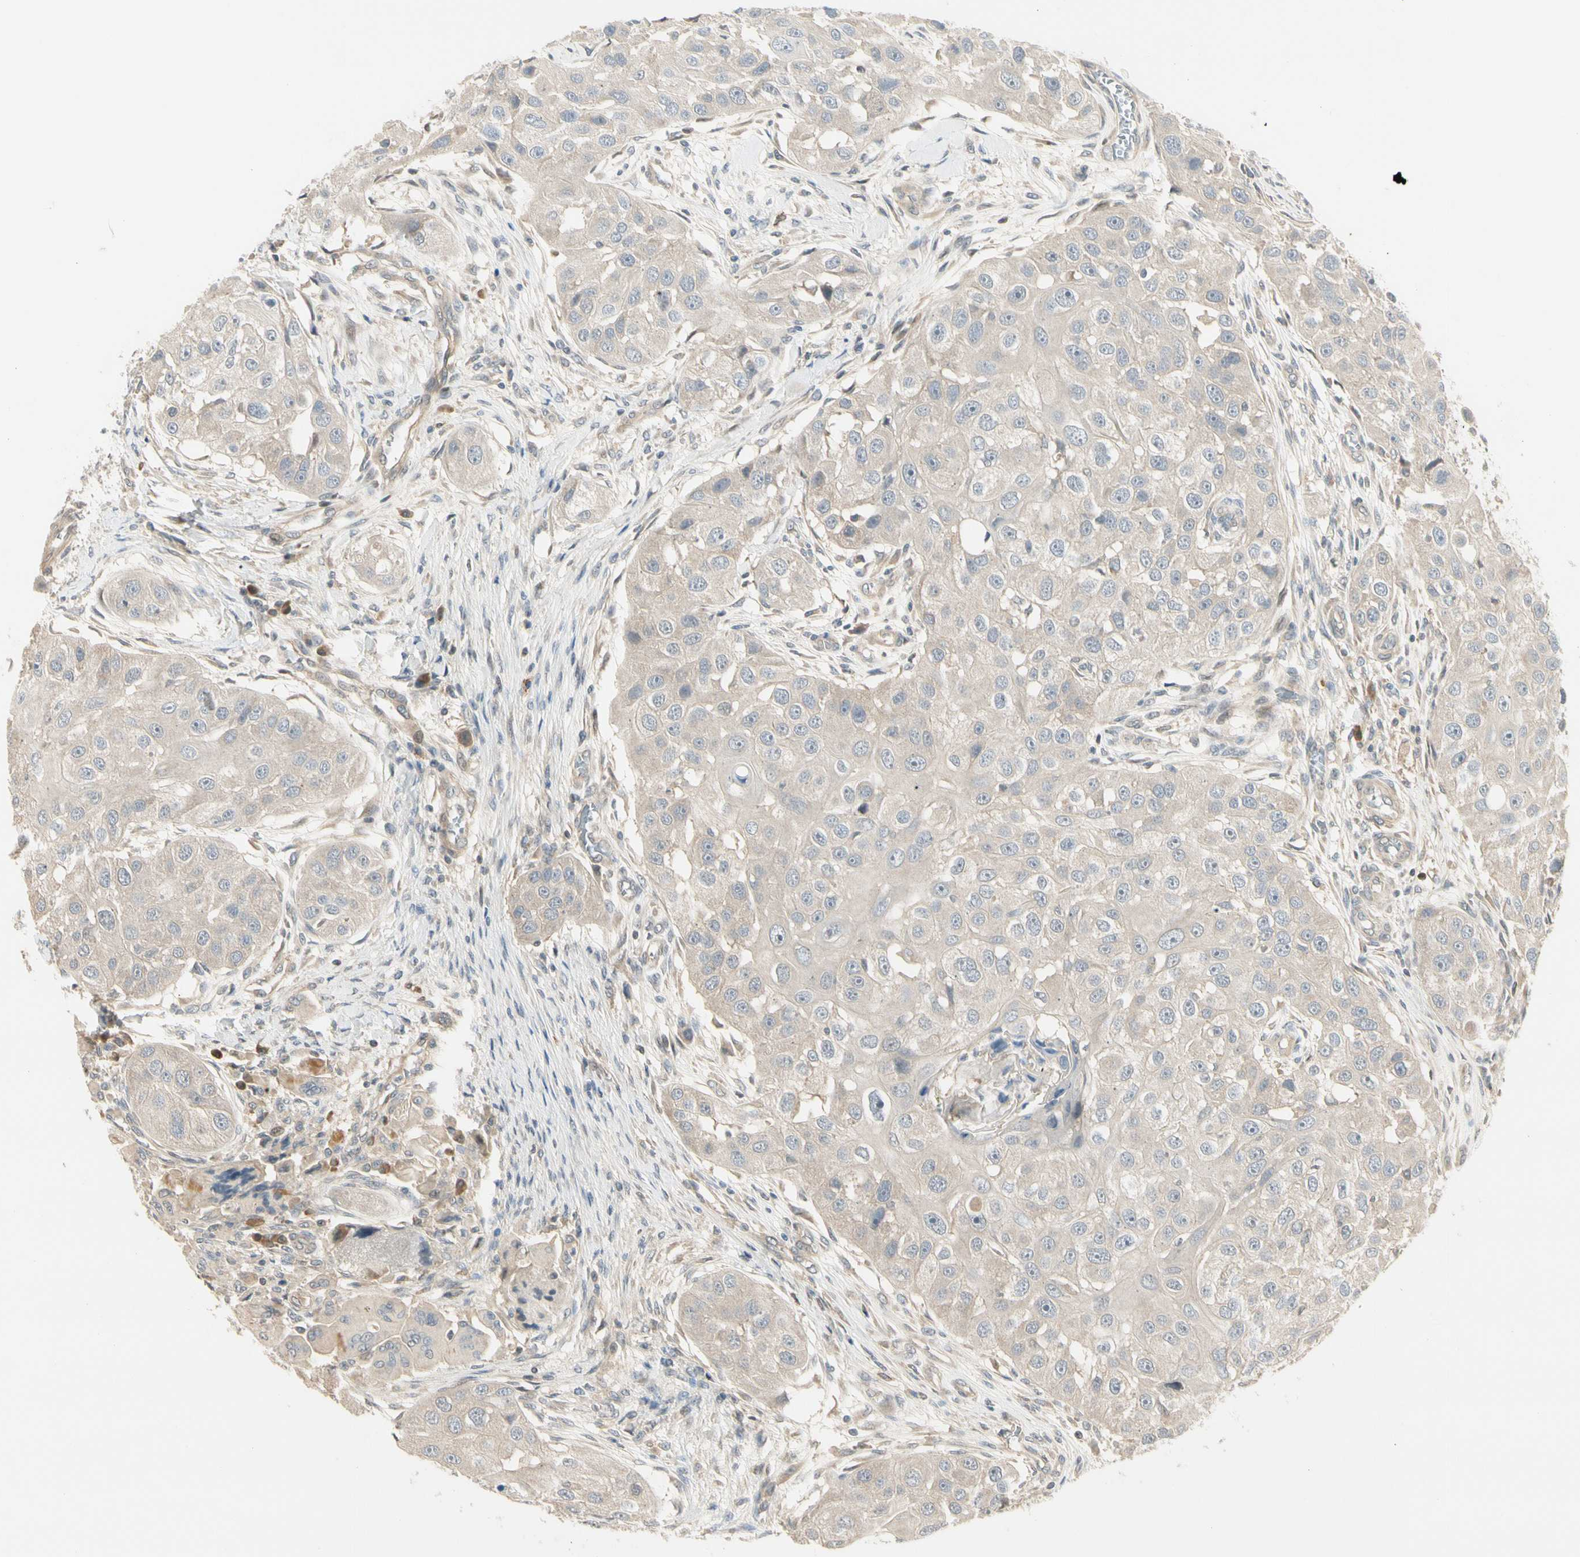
{"staining": {"intensity": "weak", "quantity": "25%-75%", "location": "cytoplasmic/membranous"}, "tissue": "head and neck cancer", "cell_type": "Tumor cells", "image_type": "cancer", "snomed": [{"axis": "morphology", "description": "Normal tissue, NOS"}, {"axis": "morphology", "description": "Squamous cell carcinoma, NOS"}, {"axis": "topography", "description": "Skeletal muscle"}, {"axis": "topography", "description": "Head-Neck"}], "caption": "The immunohistochemical stain labels weak cytoplasmic/membranous staining in tumor cells of head and neck cancer (squamous cell carcinoma) tissue.", "gene": "ATG4C", "patient": {"sex": "male", "age": 51}}